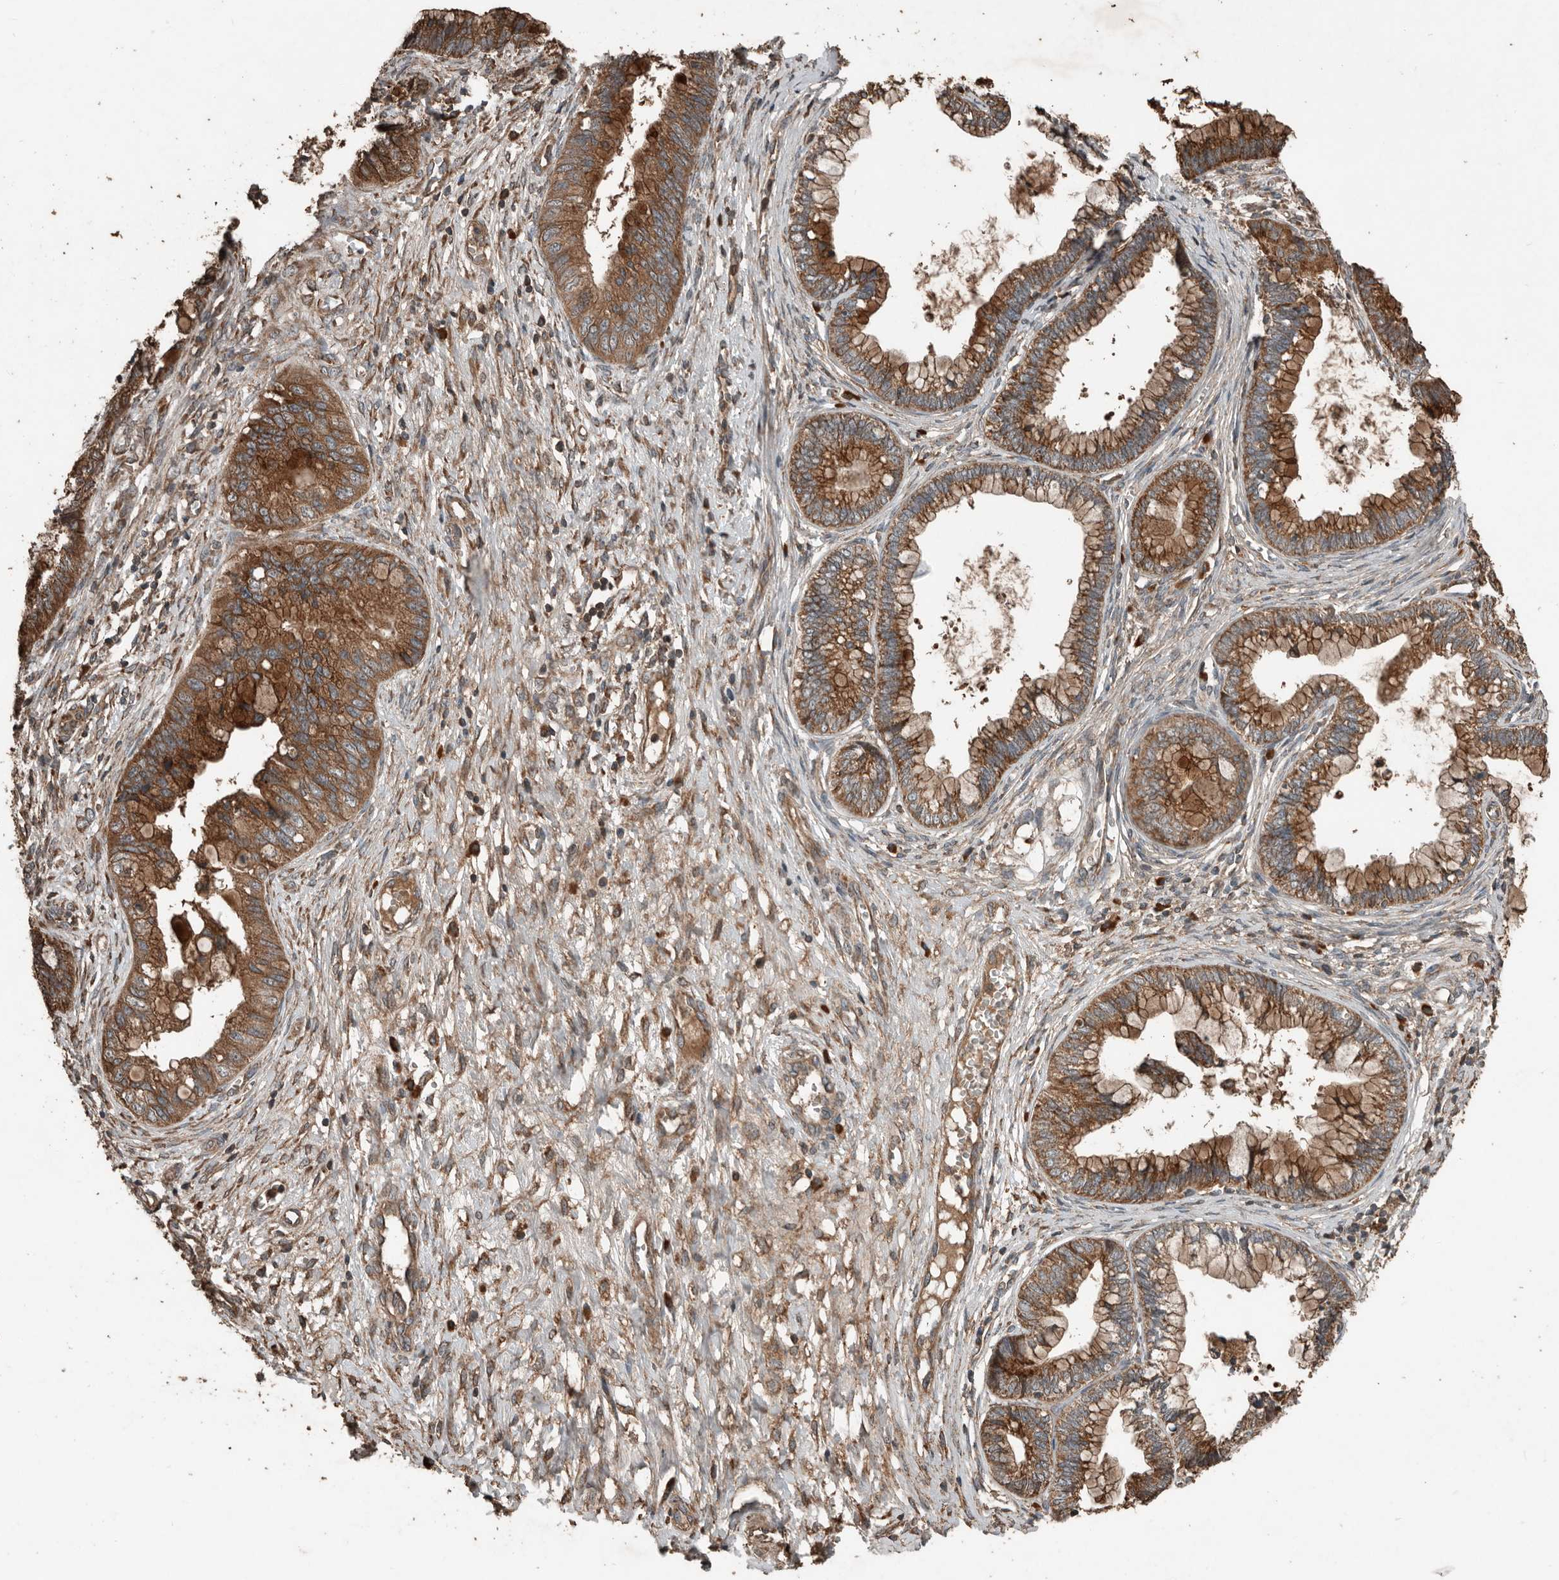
{"staining": {"intensity": "strong", "quantity": ">75%", "location": "cytoplasmic/membranous"}, "tissue": "cervical cancer", "cell_type": "Tumor cells", "image_type": "cancer", "snomed": [{"axis": "morphology", "description": "Adenocarcinoma, NOS"}, {"axis": "topography", "description": "Cervix"}], "caption": "The image demonstrates staining of adenocarcinoma (cervical), revealing strong cytoplasmic/membranous protein positivity (brown color) within tumor cells.", "gene": "RNF207", "patient": {"sex": "female", "age": 44}}